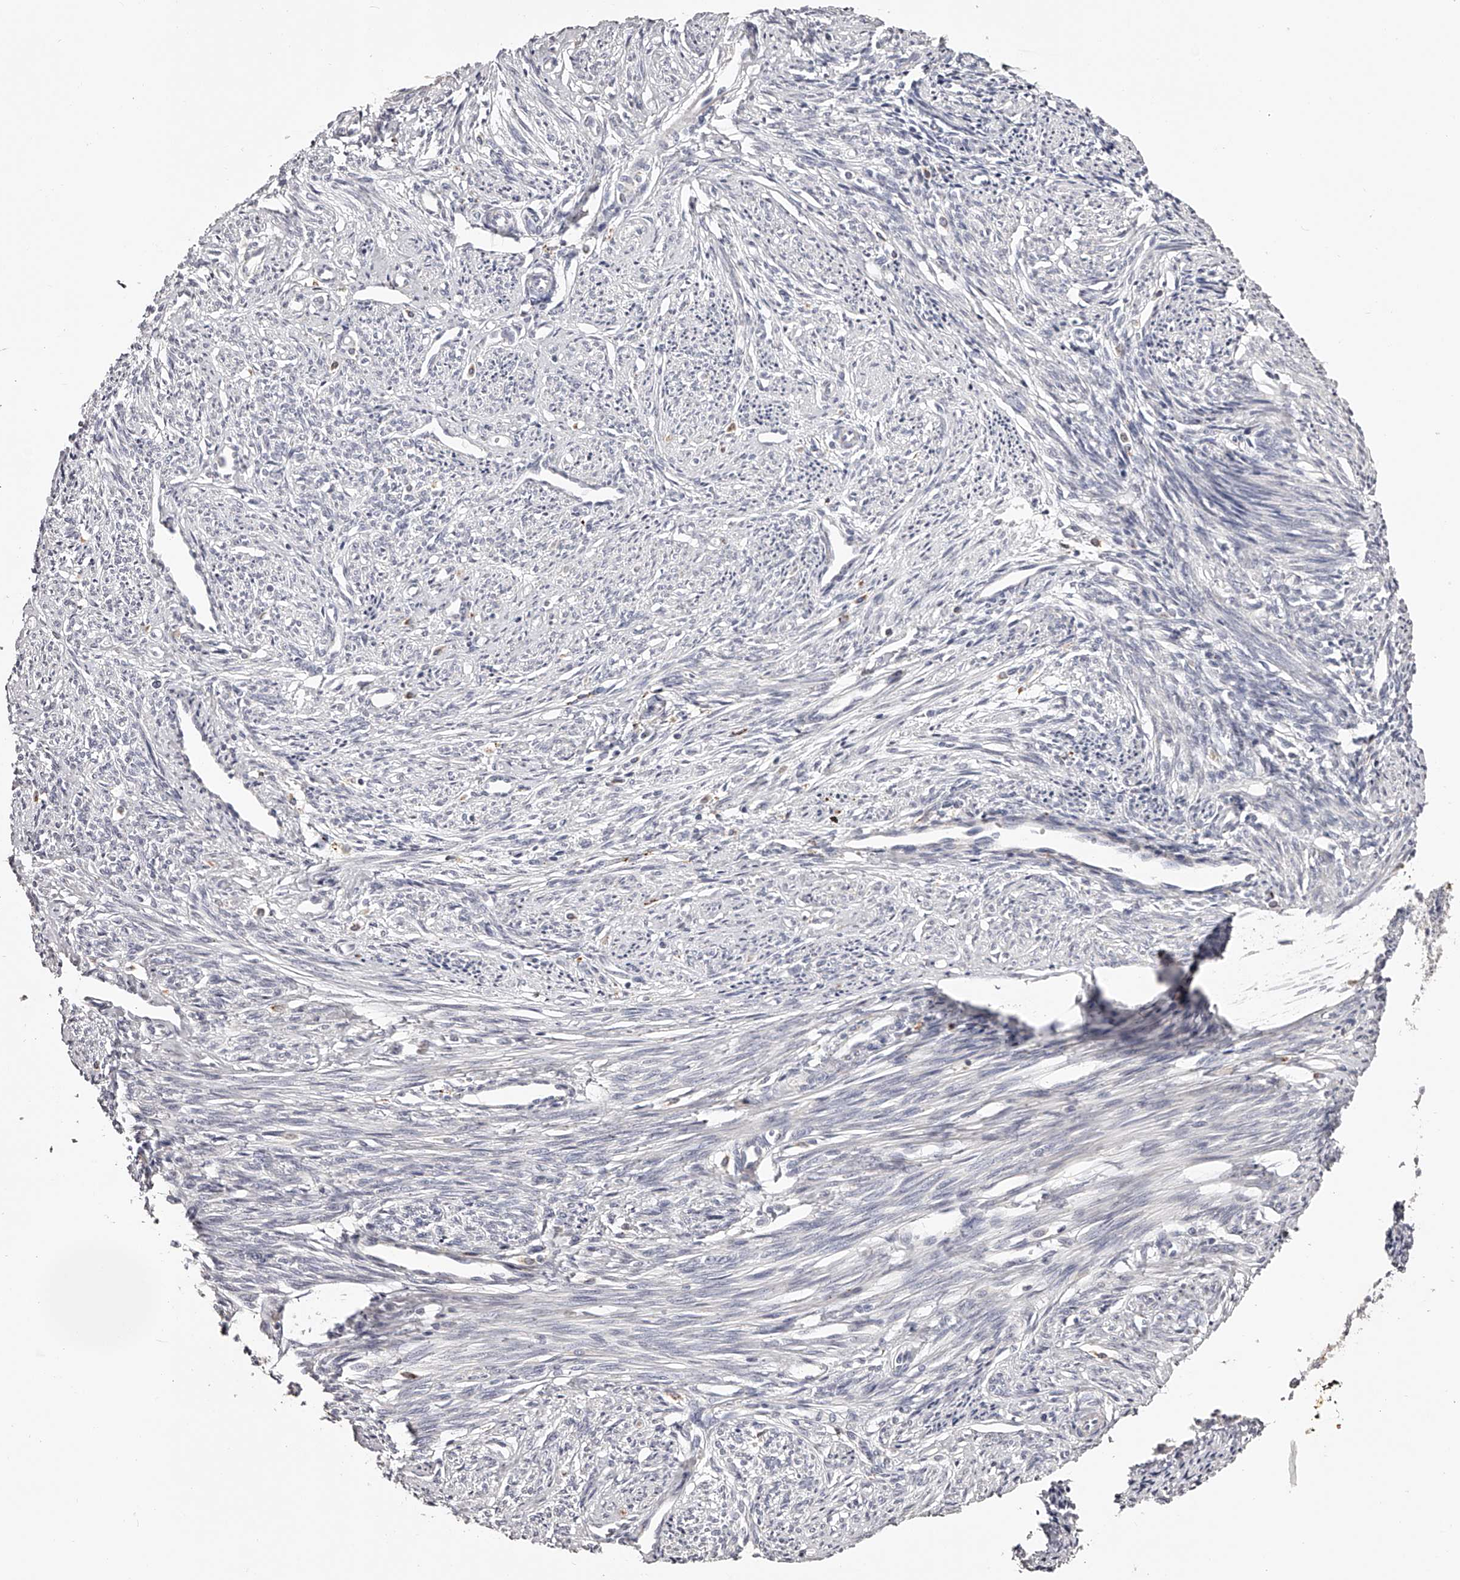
{"staining": {"intensity": "negative", "quantity": "none", "location": "none"}, "tissue": "endometrium", "cell_type": "Cells in endometrial stroma", "image_type": "normal", "snomed": [{"axis": "morphology", "description": "Normal tissue, NOS"}, {"axis": "topography", "description": "Endometrium"}], "caption": "The histopathology image demonstrates no significant expression in cells in endometrial stroma of endometrium.", "gene": "SLC35D3", "patient": {"sex": "female", "age": 56}}